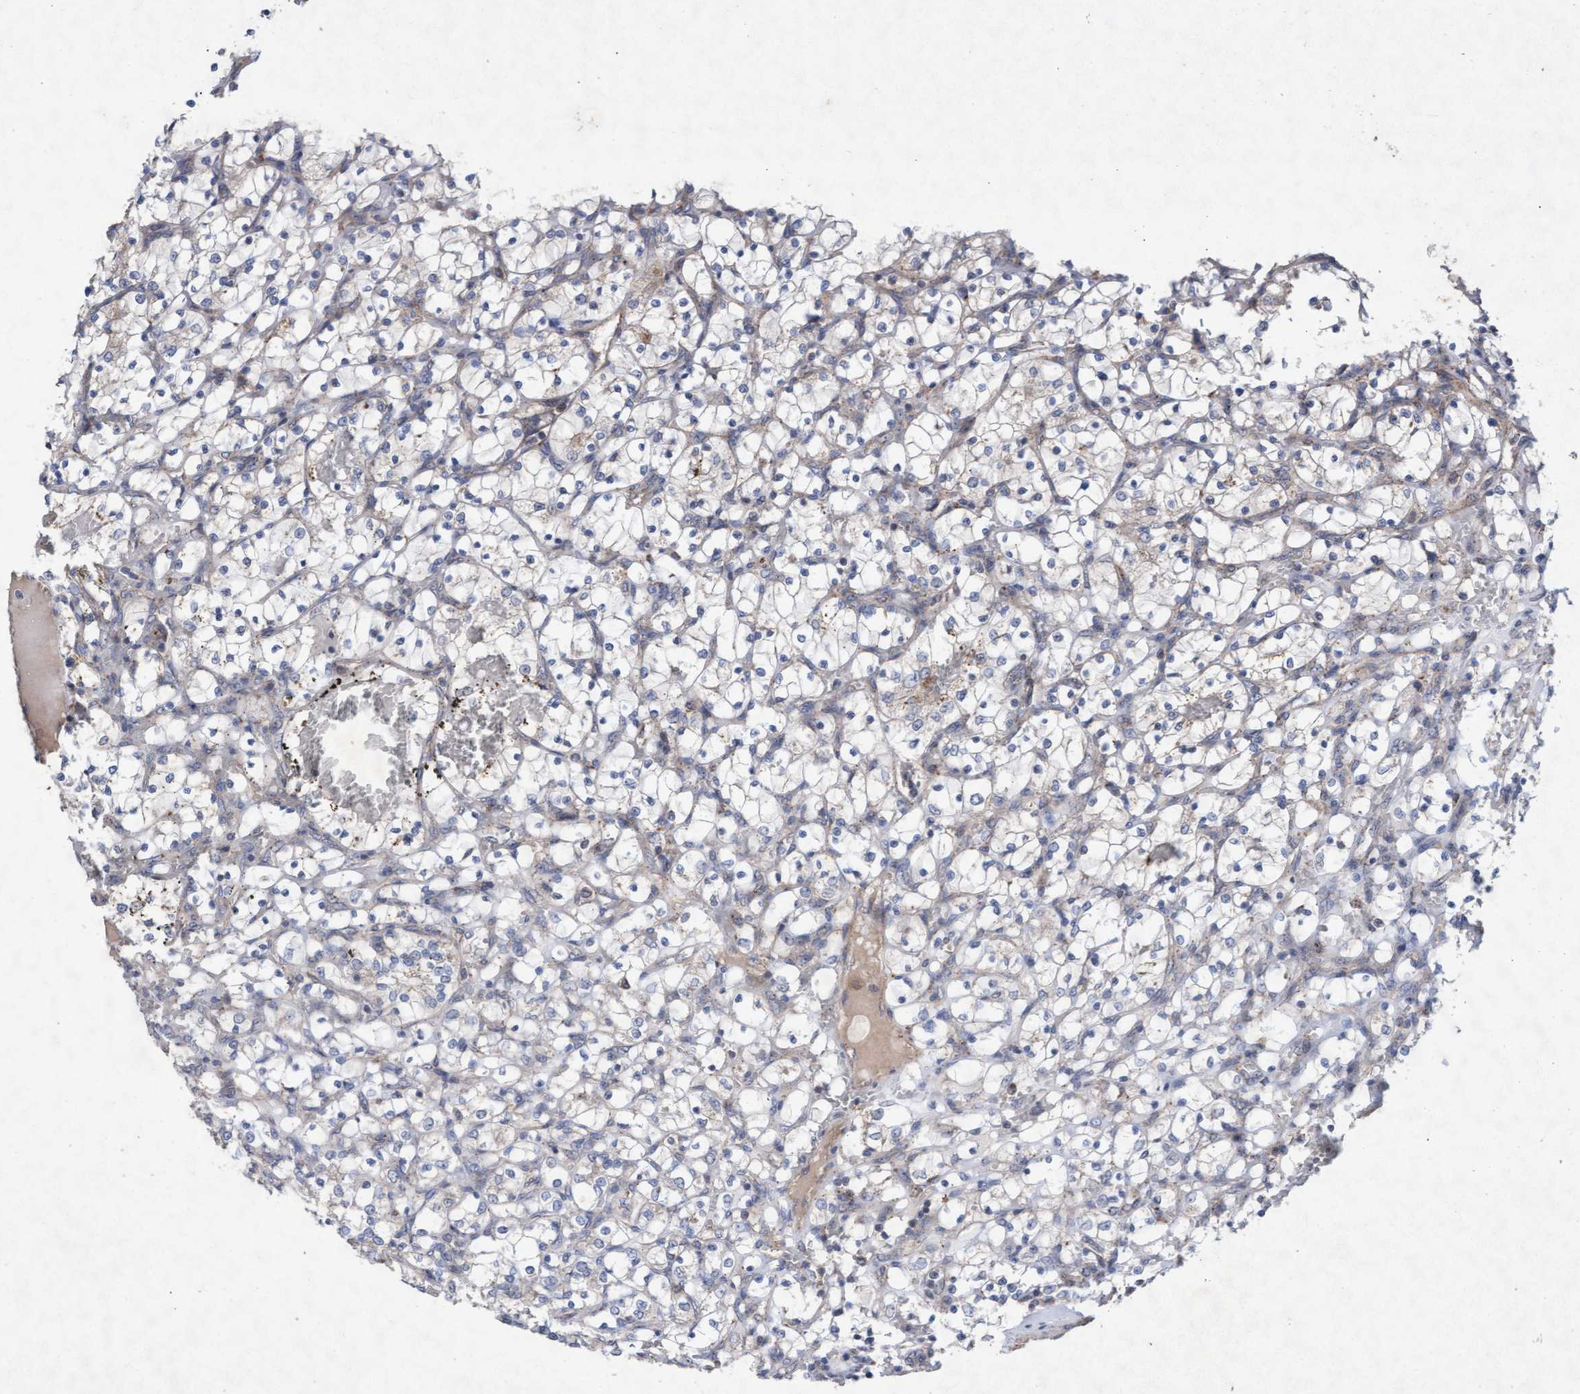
{"staining": {"intensity": "negative", "quantity": "none", "location": "none"}, "tissue": "renal cancer", "cell_type": "Tumor cells", "image_type": "cancer", "snomed": [{"axis": "morphology", "description": "Adenocarcinoma, NOS"}, {"axis": "topography", "description": "Kidney"}], "caption": "Immunohistochemistry (IHC) micrograph of adenocarcinoma (renal) stained for a protein (brown), which exhibits no expression in tumor cells. (DAB (3,3'-diaminobenzidine) immunohistochemistry (IHC), high magnification).", "gene": "ABCF2", "patient": {"sex": "female", "age": 69}}